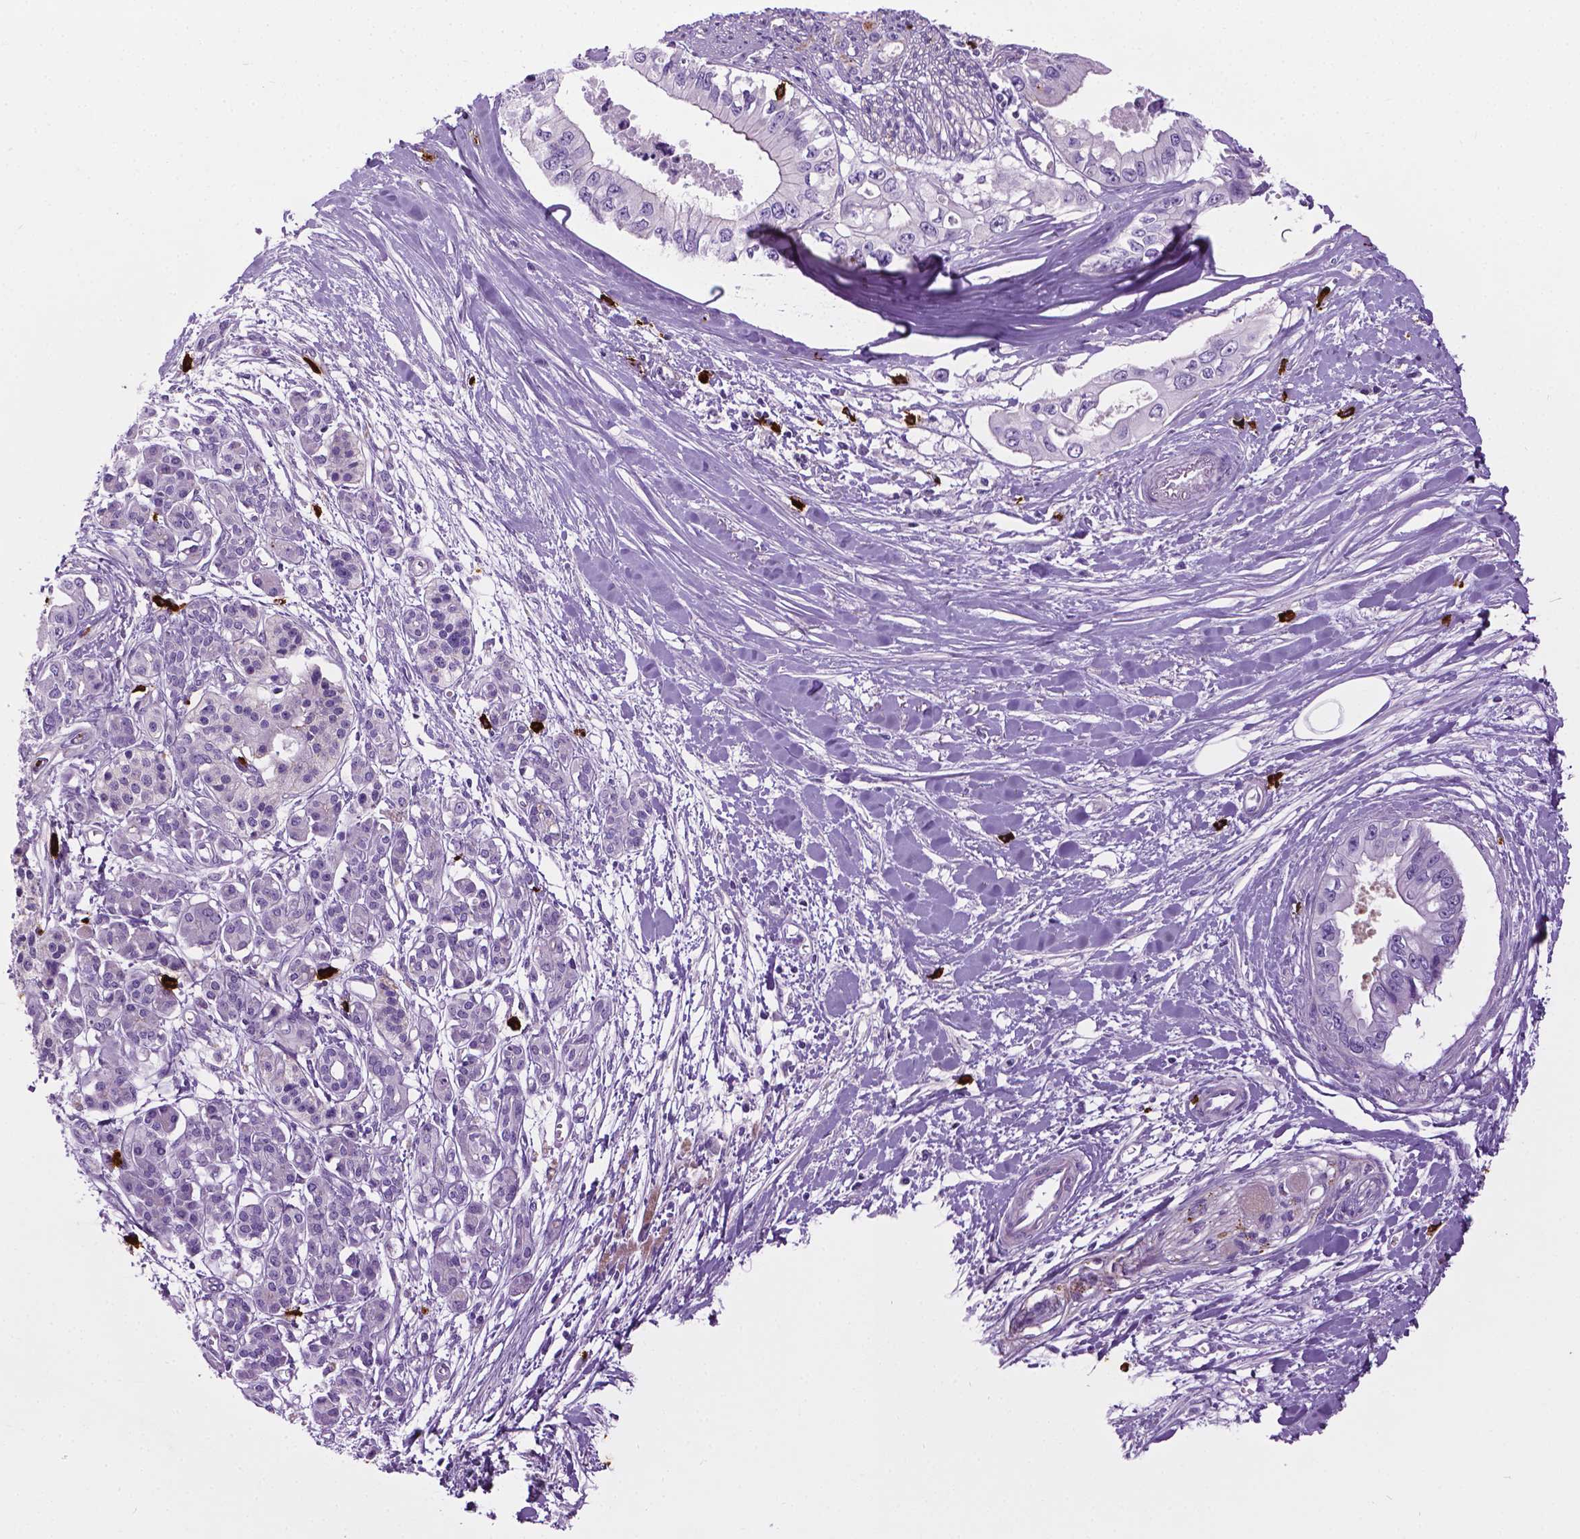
{"staining": {"intensity": "negative", "quantity": "none", "location": "none"}, "tissue": "pancreatic cancer", "cell_type": "Tumor cells", "image_type": "cancer", "snomed": [{"axis": "morphology", "description": "Adenocarcinoma, NOS"}, {"axis": "topography", "description": "Pancreas"}], "caption": "Tumor cells are negative for brown protein staining in pancreatic adenocarcinoma.", "gene": "SPECC1L", "patient": {"sex": "male", "age": 60}}